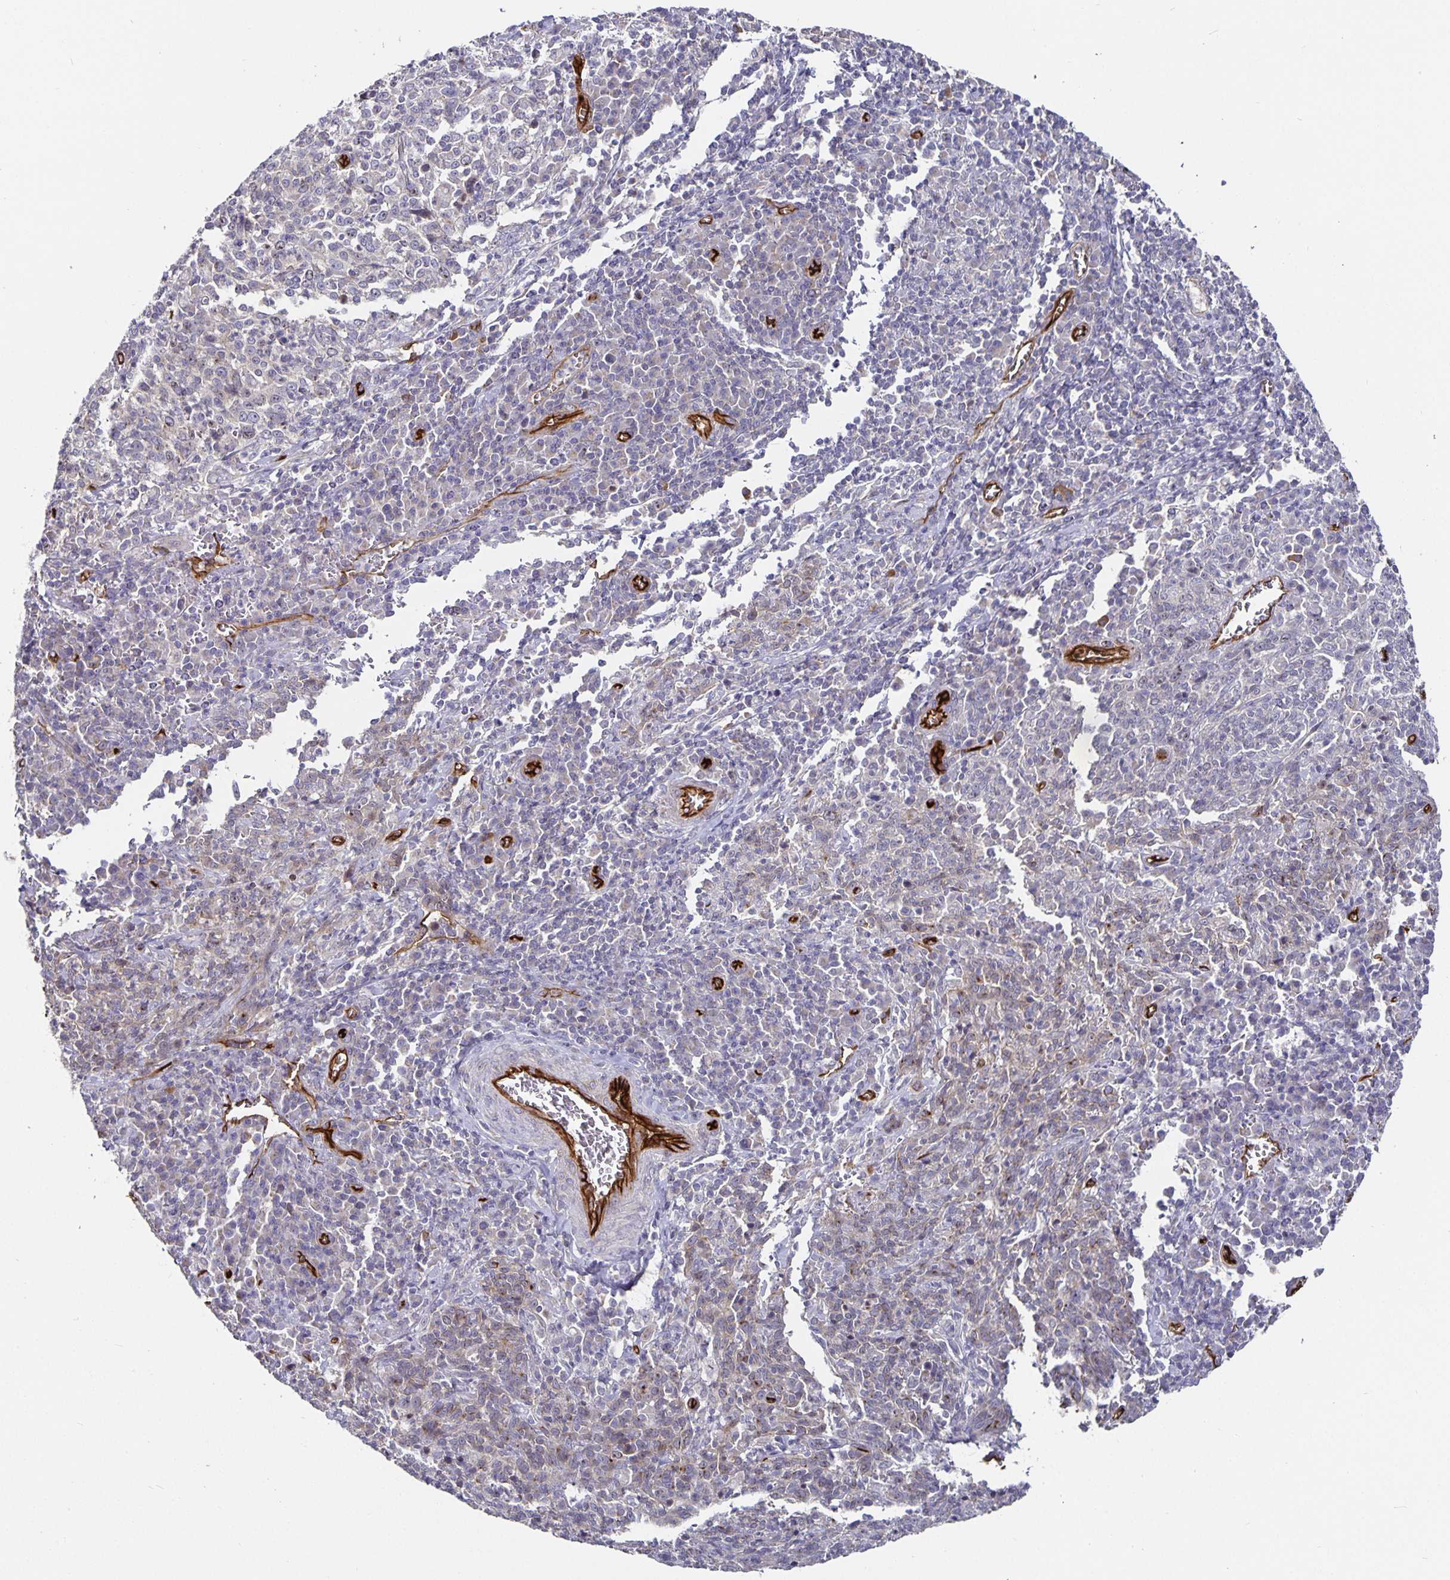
{"staining": {"intensity": "negative", "quantity": "none", "location": "none"}, "tissue": "cervical cancer", "cell_type": "Tumor cells", "image_type": "cancer", "snomed": [{"axis": "morphology", "description": "Squamous cell carcinoma, NOS"}, {"axis": "topography", "description": "Cervix"}], "caption": "A micrograph of cervical cancer stained for a protein shows no brown staining in tumor cells.", "gene": "PODXL", "patient": {"sex": "female", "age": 46}}